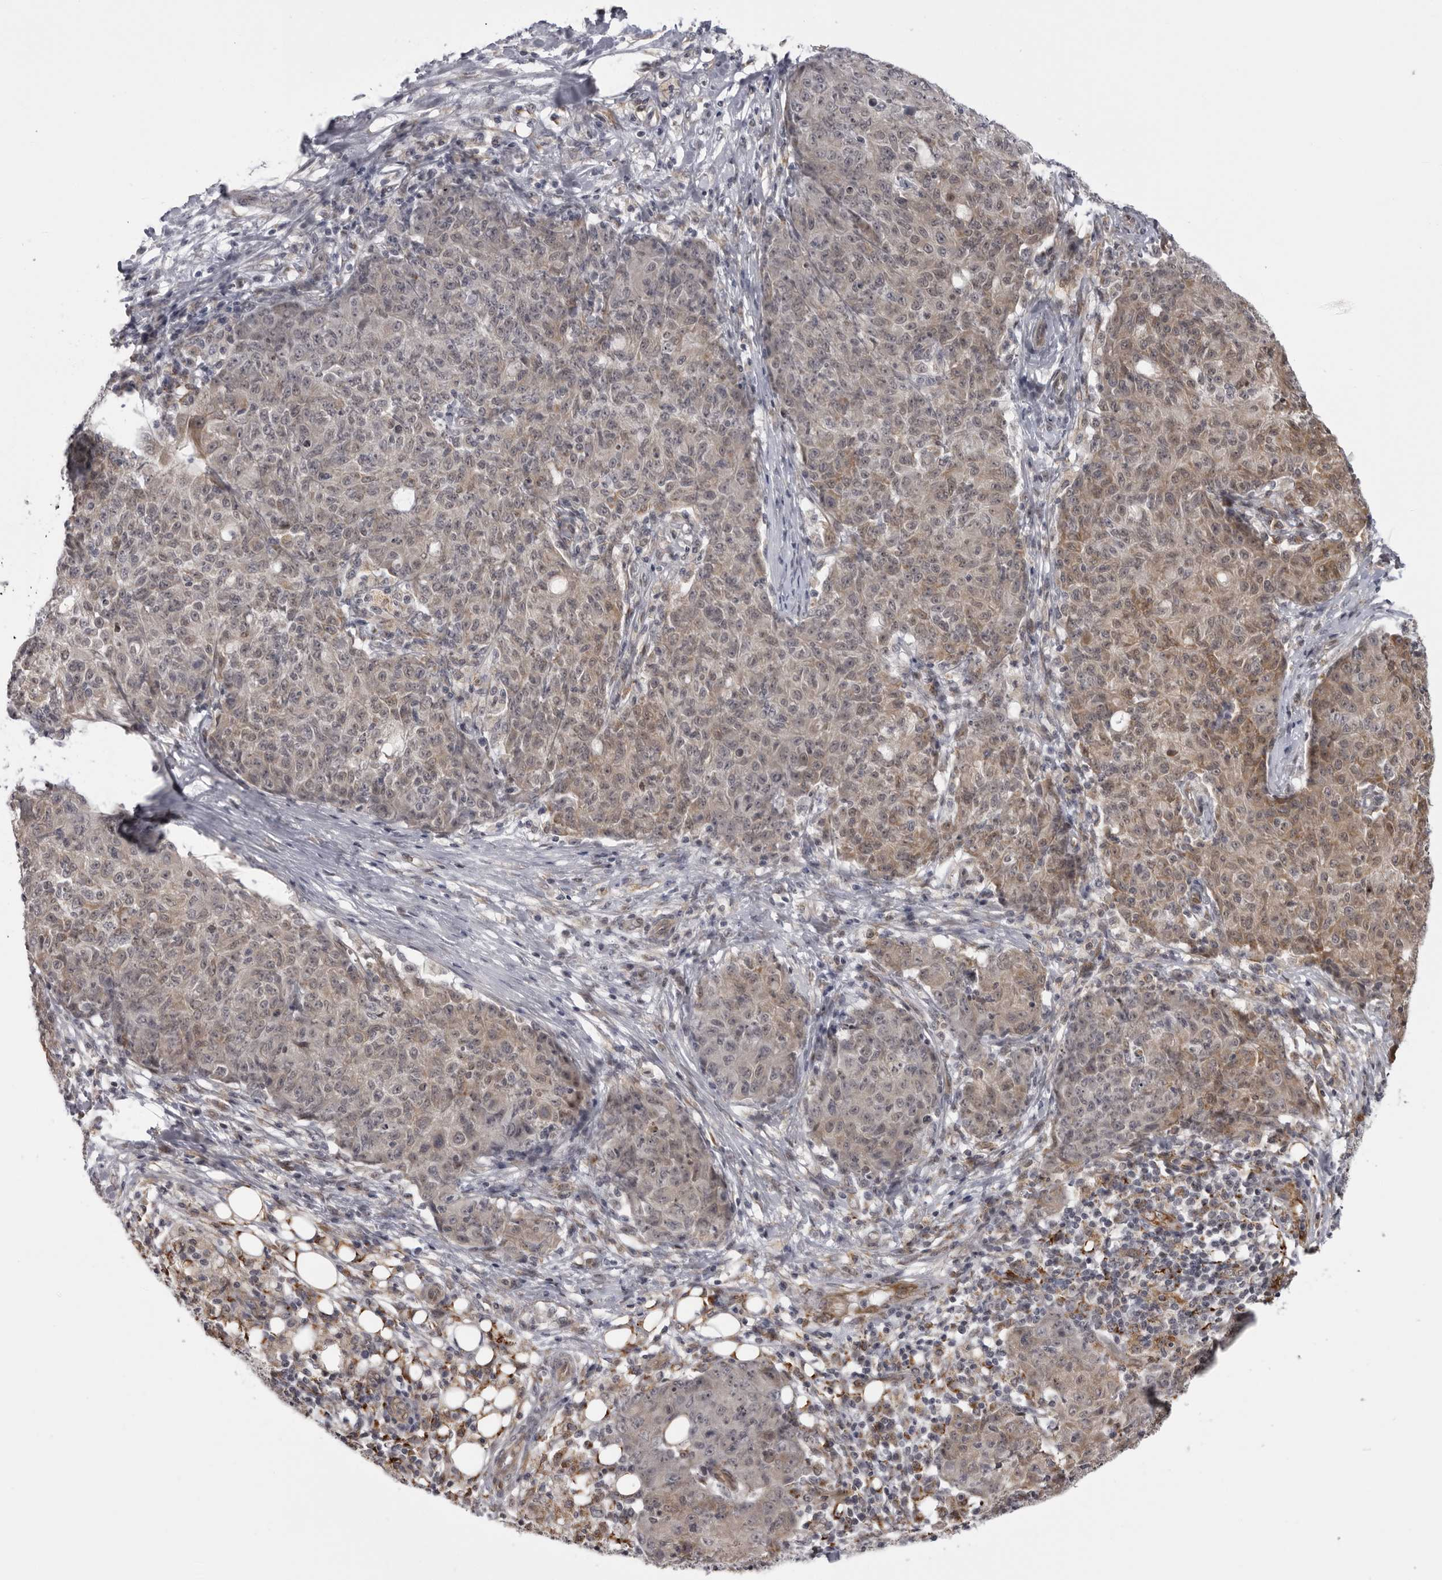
{"staining": {"intensity": "weak", "quantity": "25%-75%", "location": "cytoplasmic/membranous"}, "tissue": "ovarian cancer", "cell_type": "Tumor cells", "image_type": "cancer", "snomed": [{"axis": "morphology", "description": "Carcinoma, endometroid"}, {"axis": "topography", "description": "Ovary"}], "caption": "A micrograph of human ovarian endometroid carcinoma stained for a protein exhibits weak cytoplasmic/membranous brown staining in tumor cells.", "gene": "DNAH14", "patient": {"sex": "female", "age": 42}}